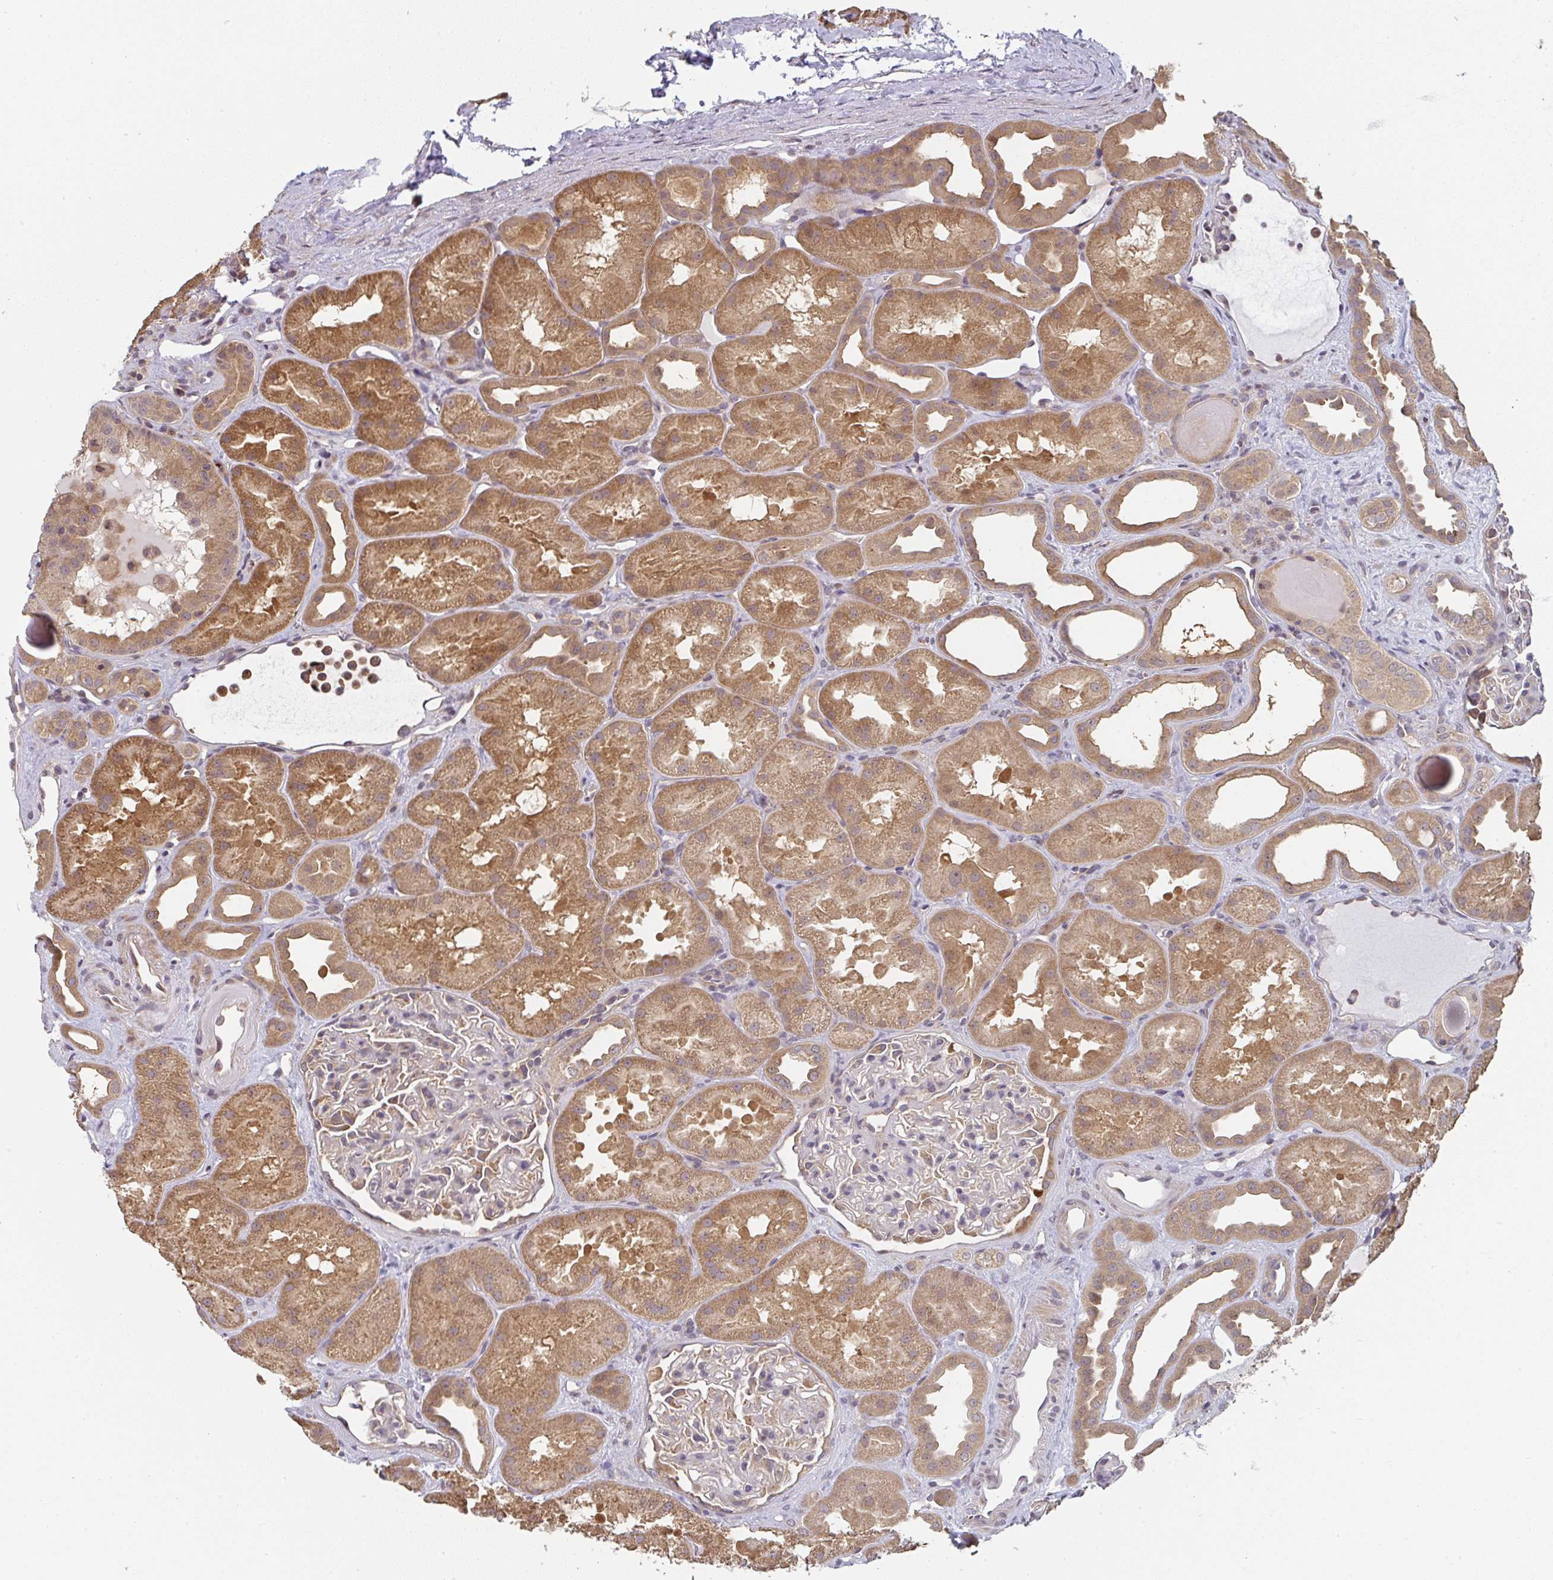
{"staining": {"intensity": "moderate", "quantity": "<25%", "location": "cytoplasmic/membranous"}, "tissue": "kidney", "cell_type": "Cells in glomeruli", "image_type": "normal", "snomed": [{"axis": "morphology", "description": "Normal tissue, NOS"}, {"axis": "topography", "description": "Kidney"}], "caption": "Cells in glomeruli display moderate cytoplasmic/membranous expression in about <25% of cells in unremarkable kidney. The protein is stained brown, and the nuclei are stained in blue (DAB (3,3'-diaminobenzidine) IHC with brightfield microscopy, high magnification).", "gene": "RANGRF", "patient": {"sex": "male", "age": 61}}